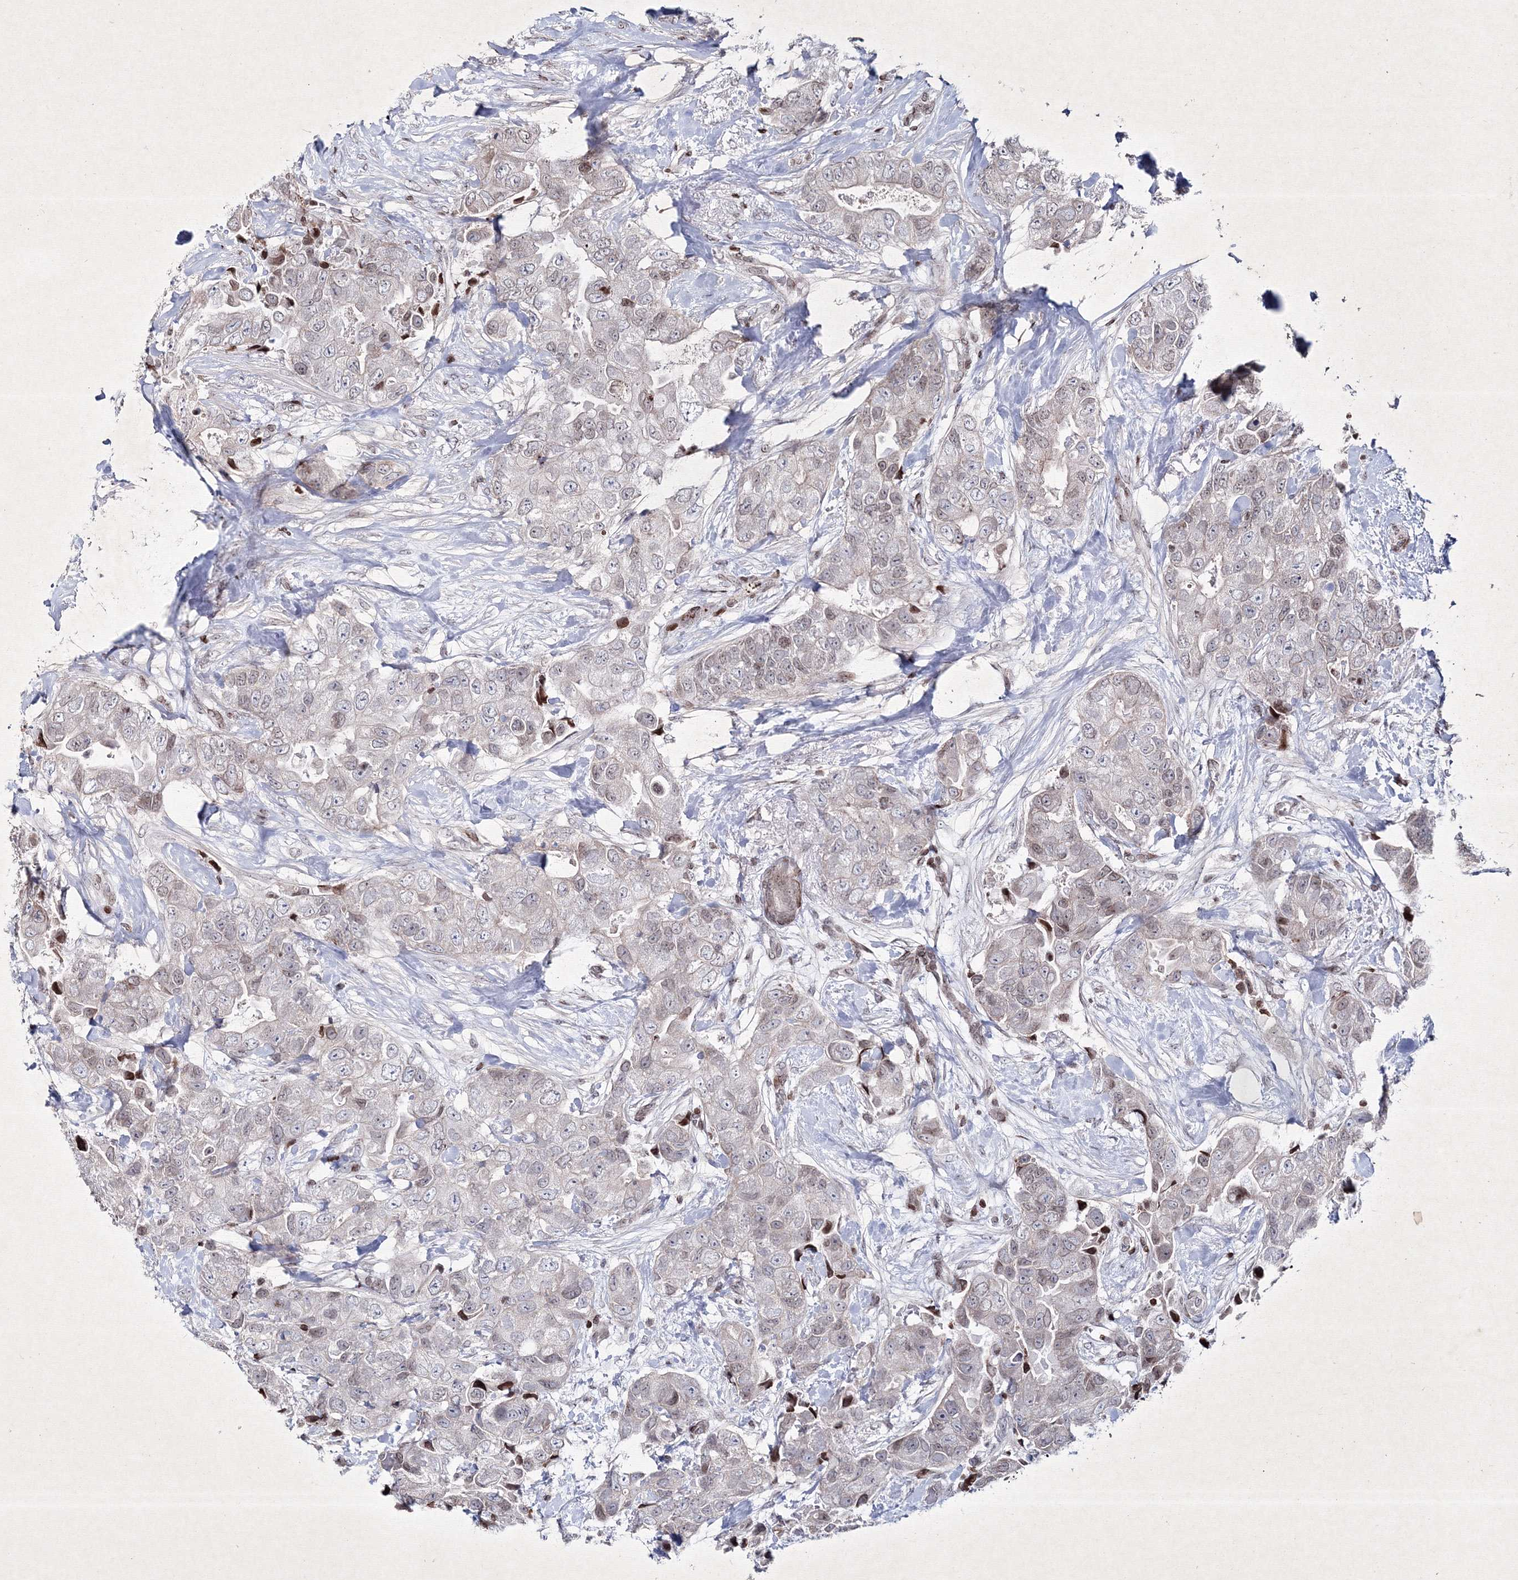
{"staining": {"intensity": "negative", "quantity": "none", "location": "none"}, "tissue": "breast cancer", "cell_type": "Tumor cells", "image_type": "cancer", "snomed": [{"axis": "morphology", "description": "Duct carcinoma"}, {"axis": "topography", "description": "Breast"}], "caption": "Image shows no significant protein positivity in tumor cells of breast cancer (intraductal carcinoma). The staining was performed using DAB (3,3'-diaminobenzidine) to visualize the protein expression in brown, while the nuclei were stained in blue with hematoxylin (Magnification: 20x).", "gene": "SMIM29", "patient": {"sex": "female", "age": 62}}